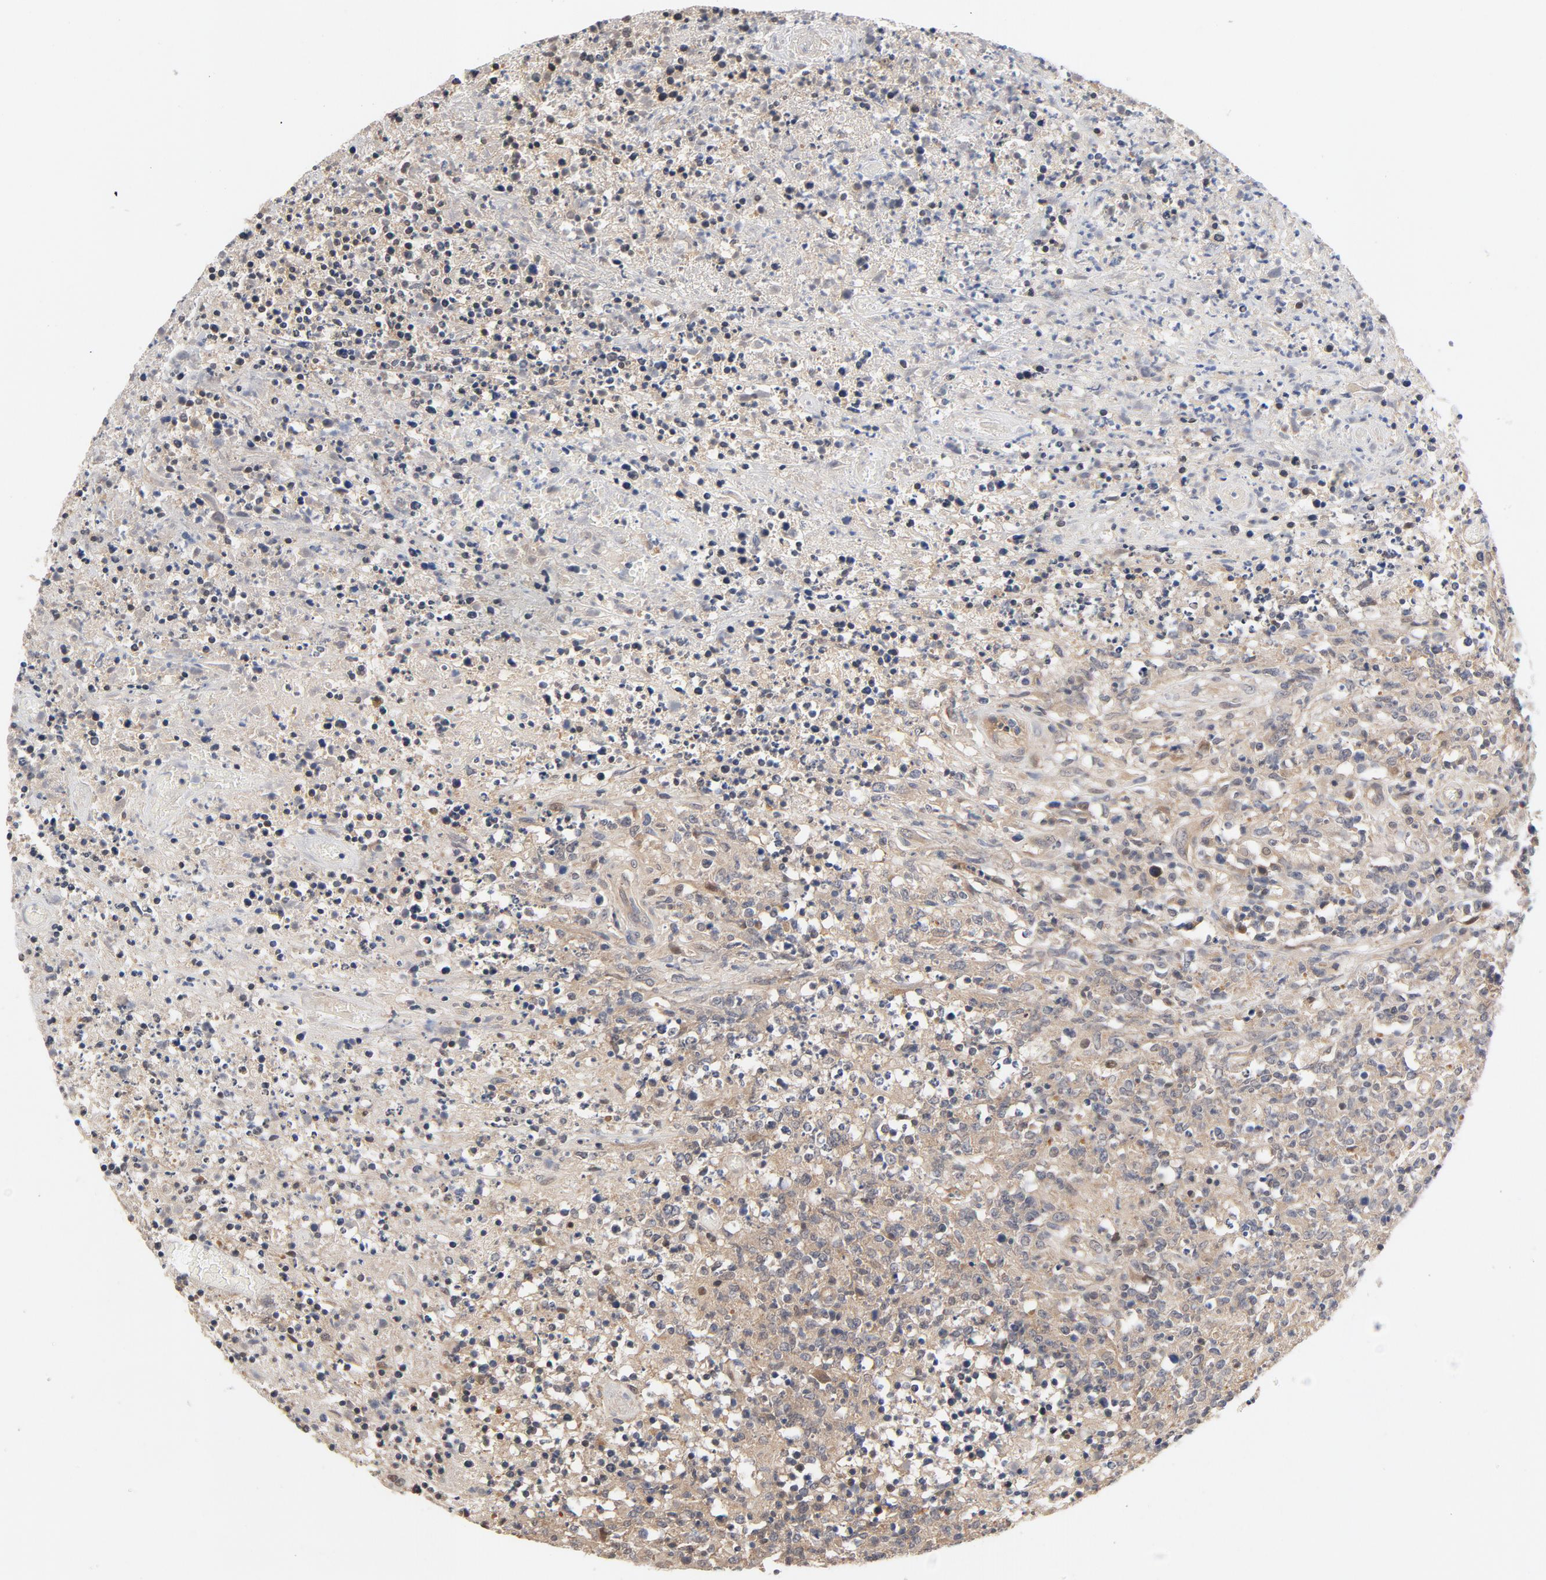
{"staining": {"intensity": "negative", "quantity": "none", "location": "none"}, "tissue": "lymphoma", "cell_type": "Tumor cells", "image_type": "cancer", "snomed": [{"axis": "morphology", "description": "Malignant lymphoma, non-Hodgkin's type, High grade"}, {"axis": "topography", "description": "Lymph node"}], "caption": "Photomicrograph shows no significant protein staining in tumor cells of high-grade malignant lymphoma, non-Hodgkin's type.", "gene": "PITPNM2", "patient": {"sex": "female", "age": 84}}